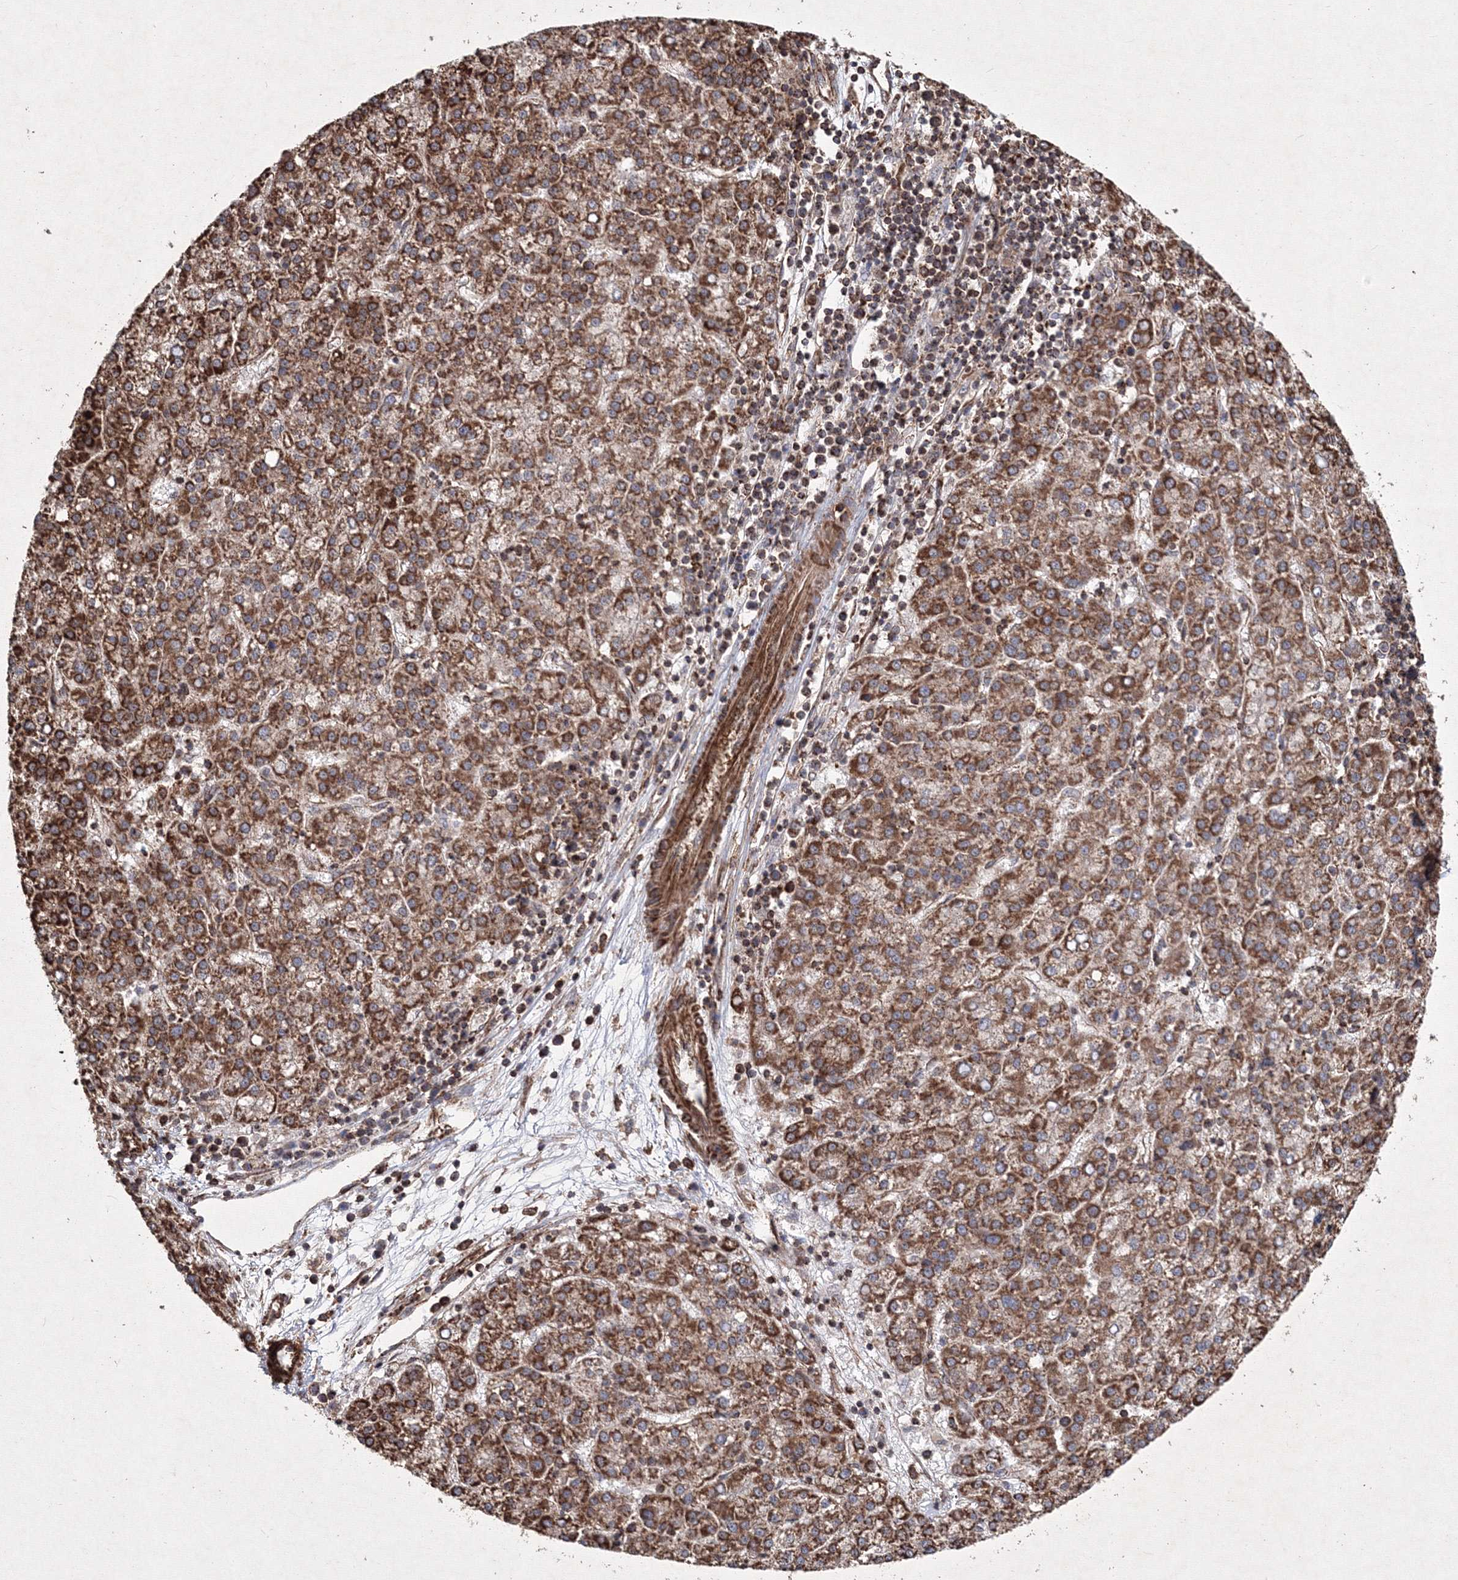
{"staining": {"intensity": "moderate", "quantity": ">75%", "location": "cytoplasmic/membranous"}, "tissue": "liver cancer", "cell_type": "Tumor cells", "image_type": "cancer", "snomed": [{"axis": "morphology", "description": "Carcinoma, Hepatocellular, NOS"}, {"axis": "topography", "description": "Liver"}], "caption": "This photomicrograph reveals IHC staining of human liver cancer, with medium moderate cytoplasmic/membranous positivity in approximately >75% of tumor cells.", "gene": "TMEM139", "patient": {"sex": "female", "age": 58}}